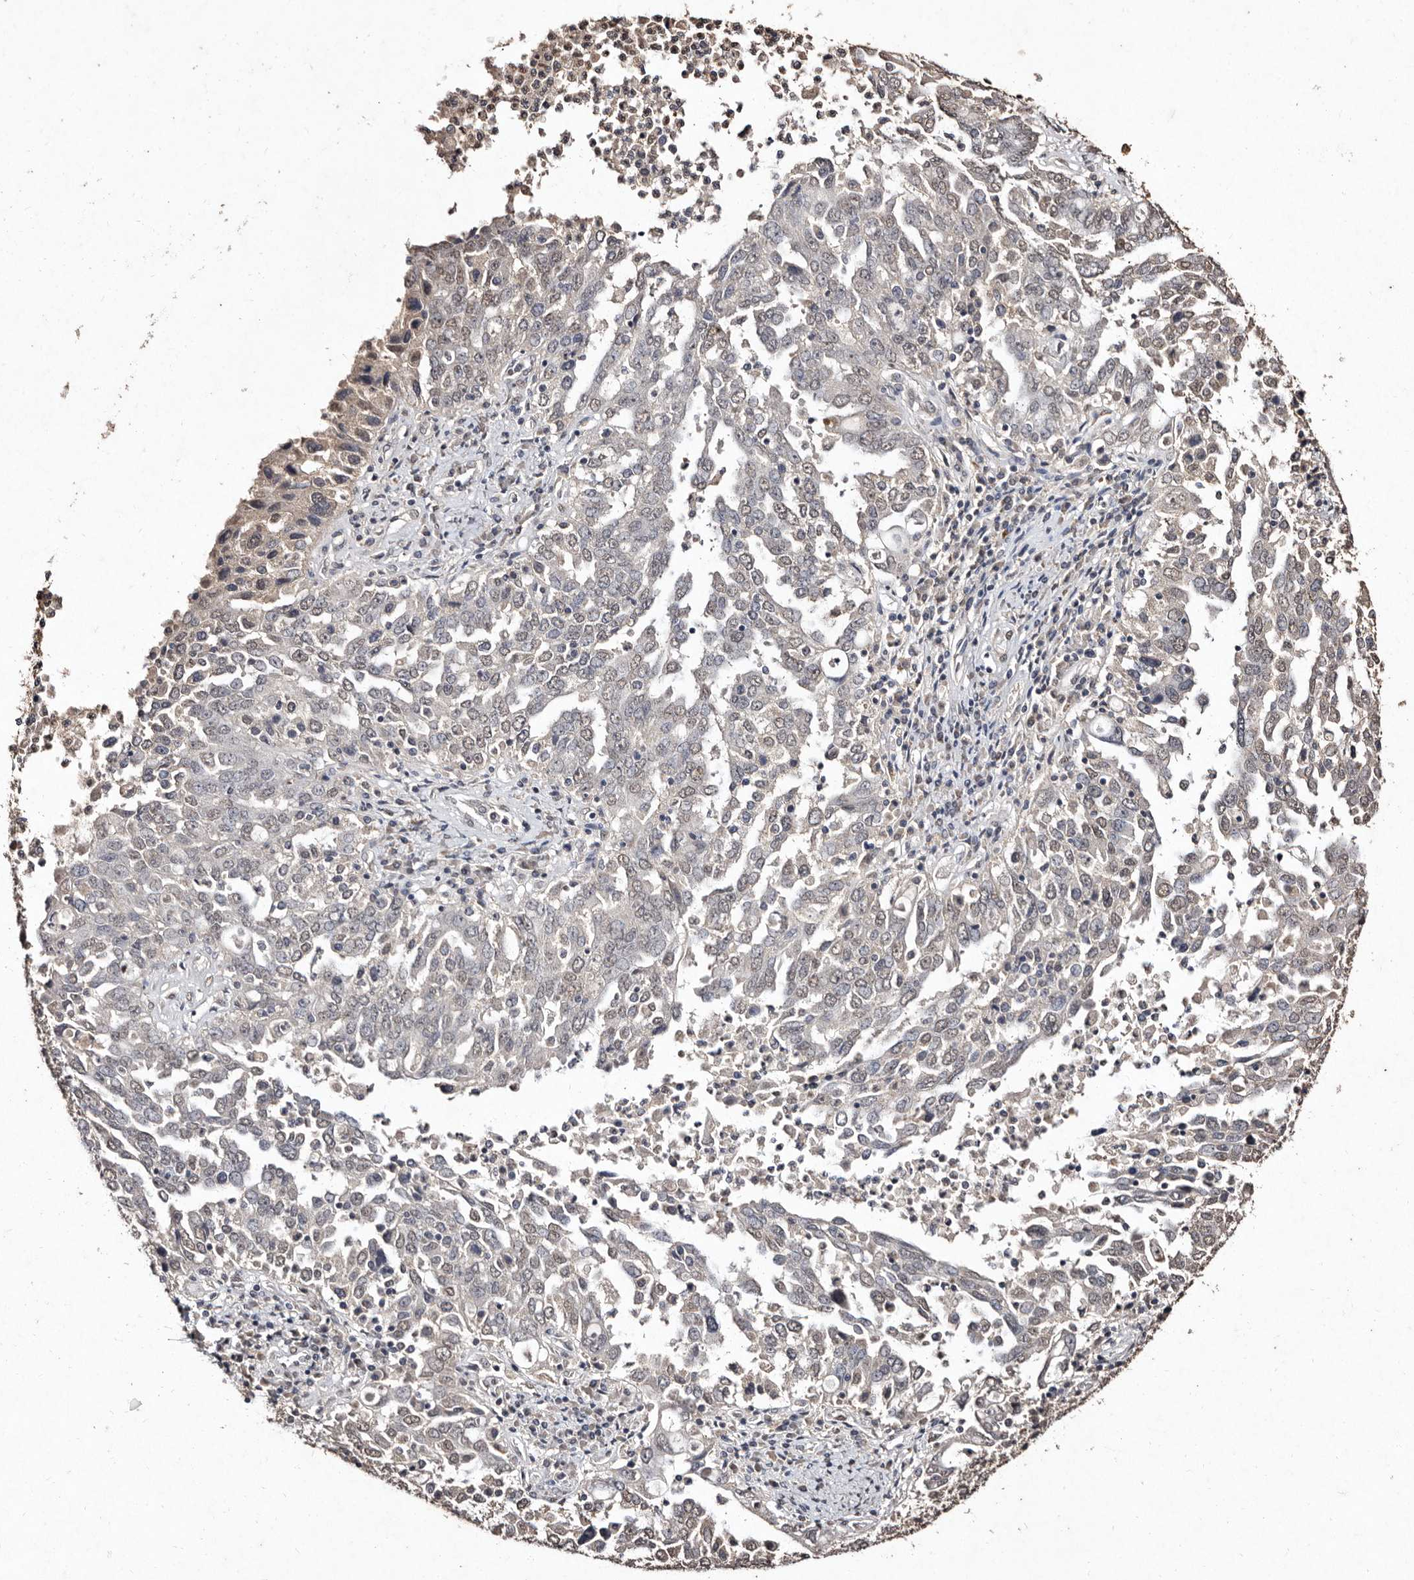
{"staining": {"intensity": "weak", "quantity": "<25%", "location": "nuclear"}, "tissue": "ovarian cancer", "cell_type": "Tumor cells", "image_type": "cancer", "snomed": [{"axis": "morphology", "description": "Carcinoma, endometroid"}, {"axis": "topography", "description": "Ovary"}], "caption": "DAB (3,3'-diaminobenzidine) immunohistochemical staining of ovarian endometroid carcinoma shows no significant expression in tumor cells.", "gene": "ERBB4", "patient": {"sex": "female", "age": 62}}